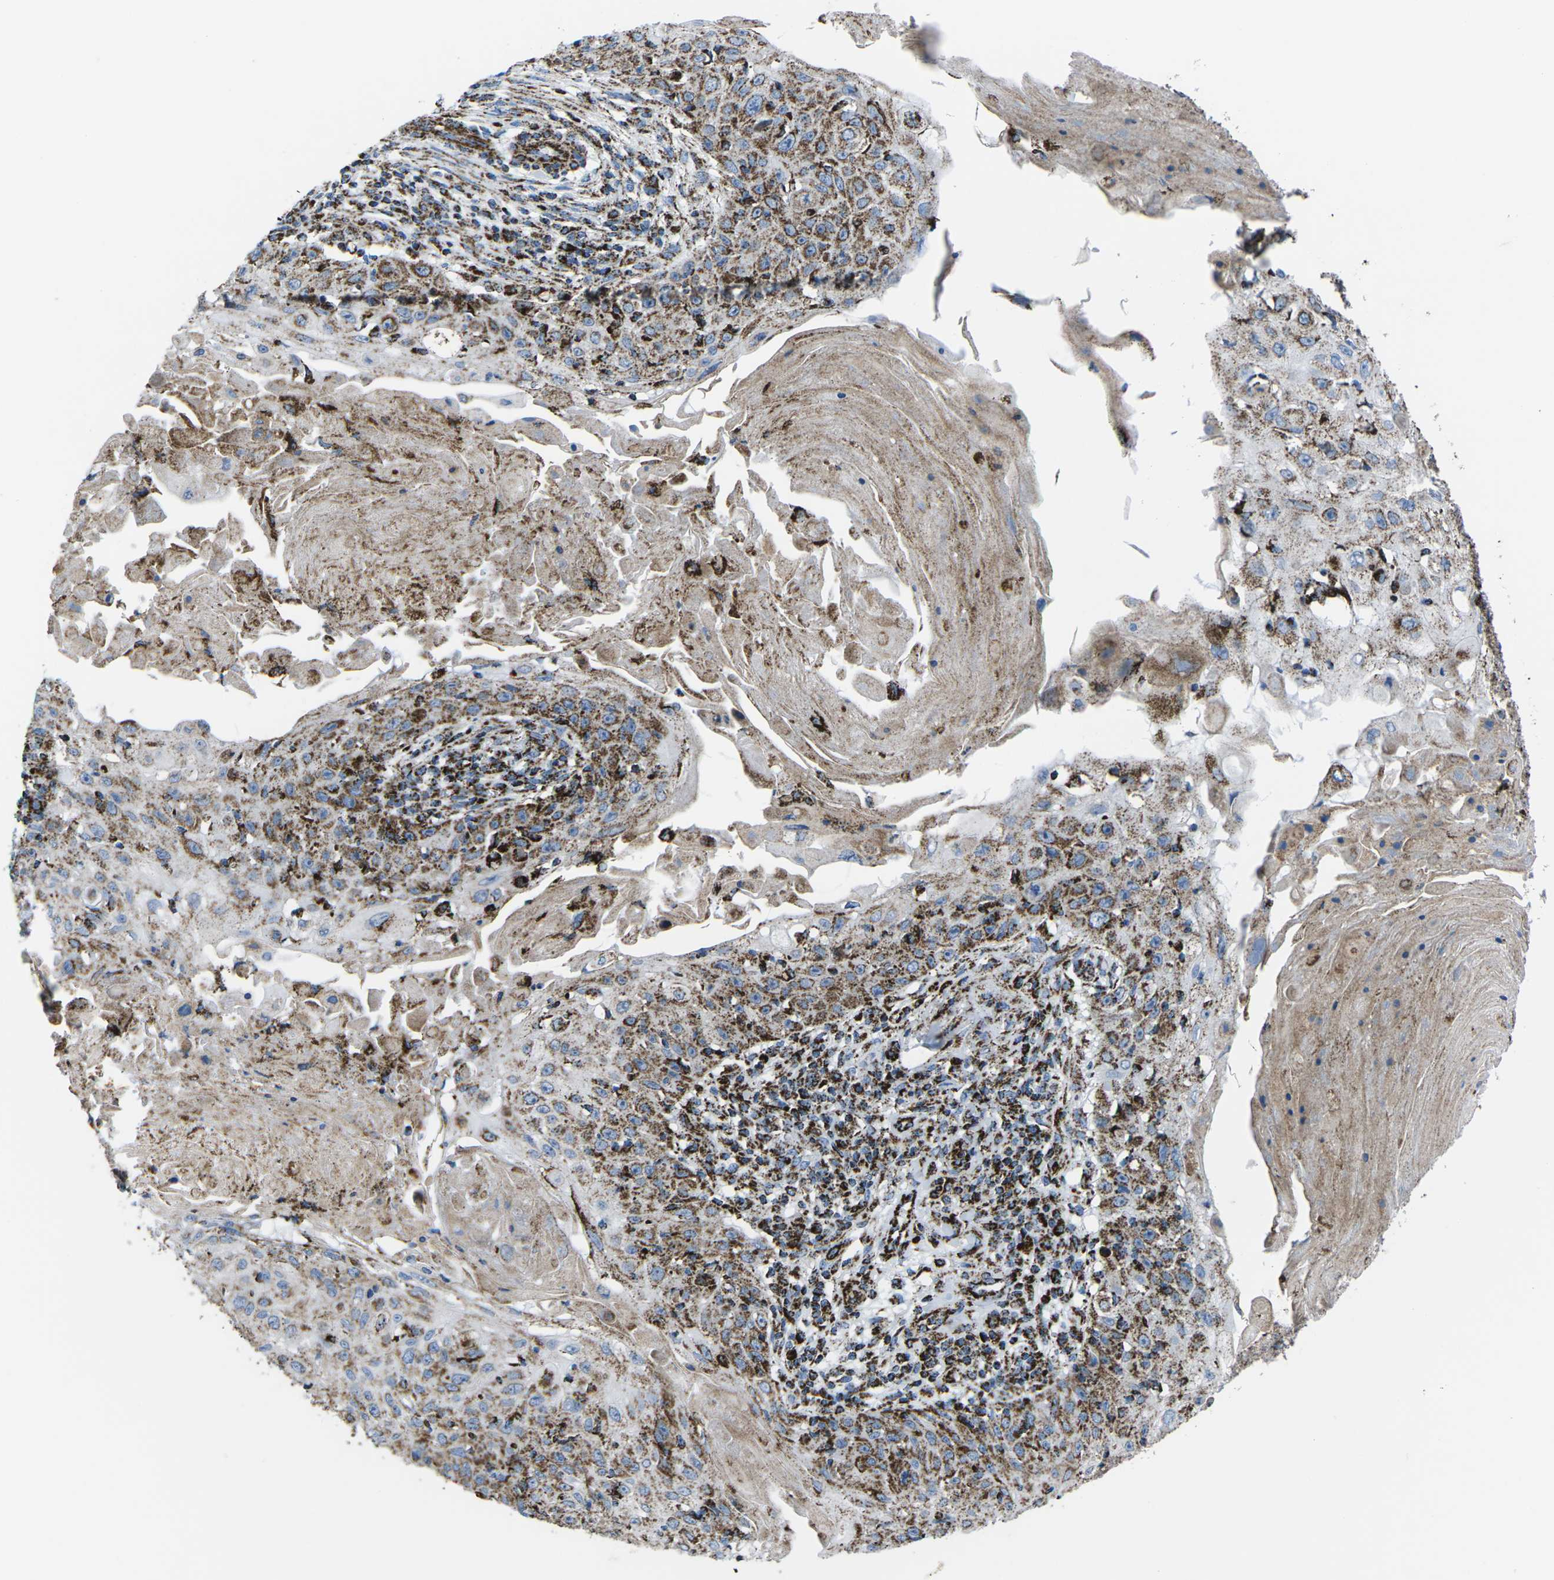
{"staining": {"intensity": "strong", "quantity": "25%-75%", "location": "cytoplasmic/membranous"}, "tissue": "skin cancer", "cell_type": "Tumor cells", "image_type": "cancer", "snomed": [{"axis": "morphology", "description": "Squamous cell carcinoma, NOS"}, {"axis": "topography", "description": "Skin"}], "caption": "Immunohistochemical staining of squamous cell carcinoma (skin) demonstrates high levels of strong cytoplasmic/membranous expression in approximately 25%-75% of tumor cells.", "gene": "MT-CO2", "patient": {"sex": "male", "age": 86}}